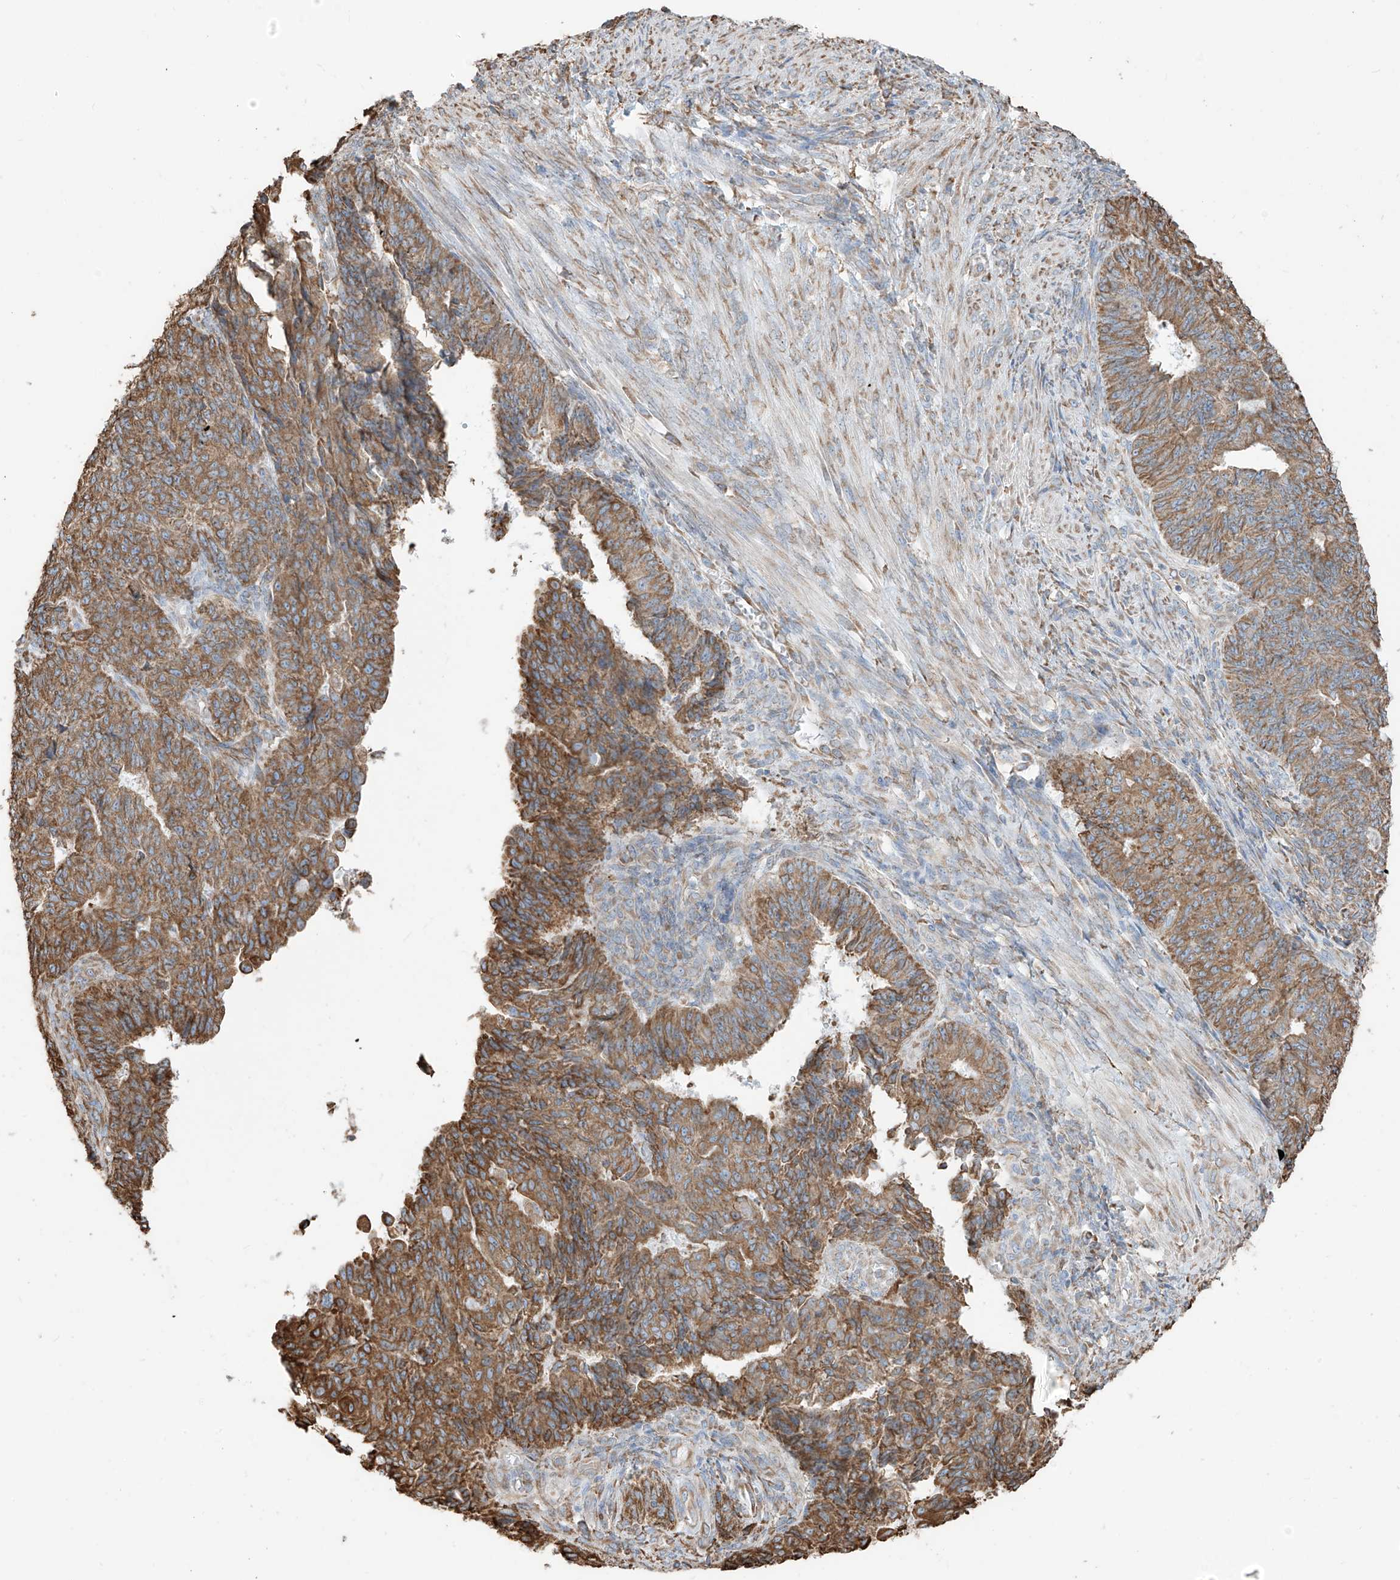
{"staining": {"intensity": "moderate", "quantity": ">75%", "location": "cytoplasmic/membranous"}, "tissue": "endometrial cancer", "cell_type": "Tumor cells", "image_type": "cancer", "snomed": [{"axis": "morphology", "description": "Adenocarcinoma, NOS"}, {"axis": "topography", "description": "Endometrium"}], "caption": "There is medium levels of moderate cytoplasmic/membranous positivity in tumor cells of endometrial adenocarcinoma, as demonstrated by immunohistochemical staining (brown color).", "gene": "PDIA6", "patient": {"sex": "female", "age": 32}}